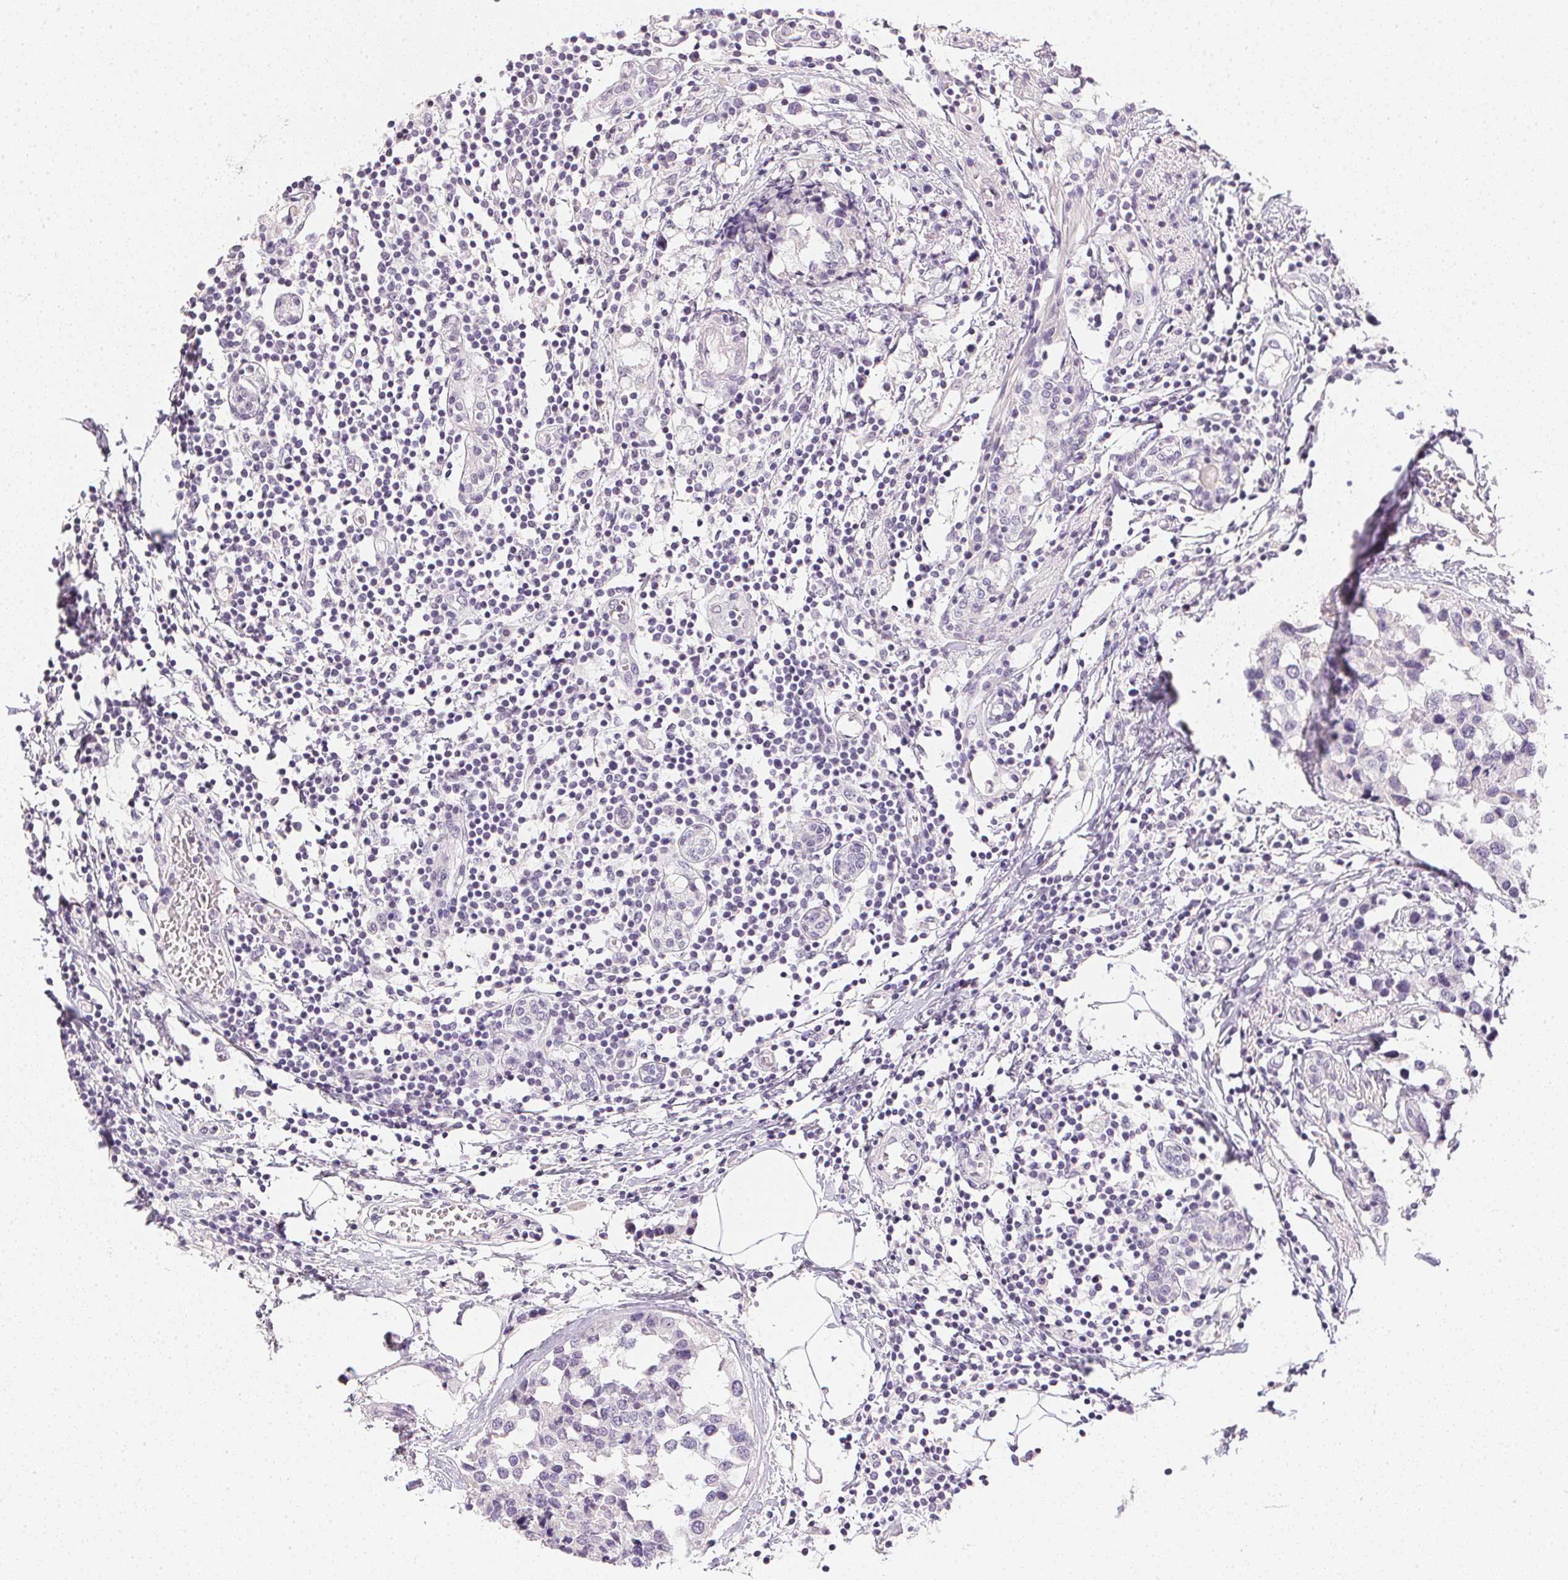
{"staining": {"intensity": "negative", "quantity": "none", "location": "none"}, "tissue": "breast cancer", "cell_type": "Tumor cells", "image_type": "cancer", "snomed": [{"axis": "morphology", "description": "Lobular carcinoma"}, {"axis": "topography", "description": "Breast"}], "caption": "Immunohistochemistry micrograph of human breast cancer stained for a protein (brown), which displays no staining in tumor cells.", "gene": "PPY", "patient": {"sex": "female", "age": 59}}